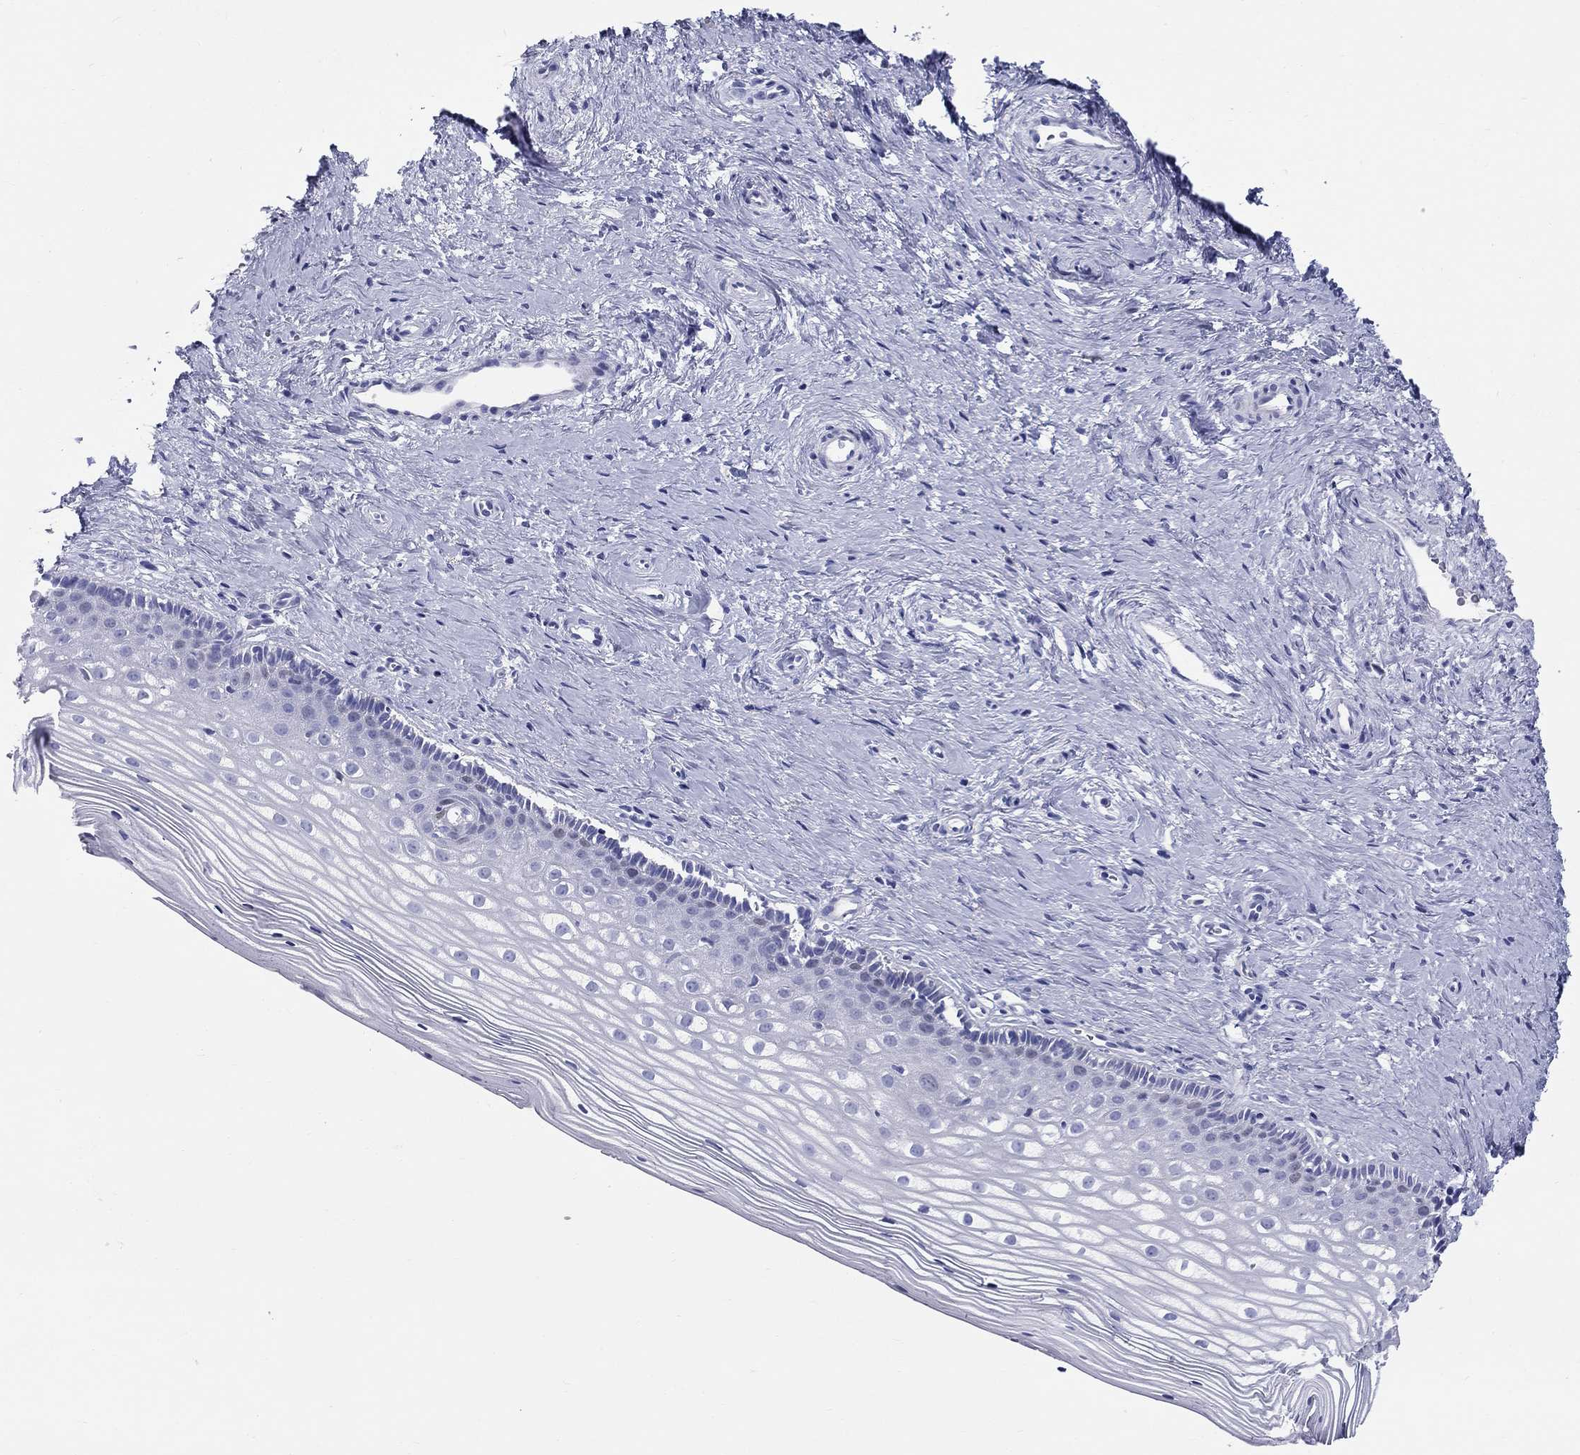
{"staining": {"intensity": "negative", "quantity": "none", "location": "none"}, "tissue": "cervix", "cell_type": "Glandular cells", "image_type": "normal", "snomed": [{"axis": "morphology", "description": "Normal tissue, NOS"}, {"axis": "topography", "description": "Cervix"}], "caption": "The IHC histopathology image has no significant staining in glandular cells of cervix. Nuclei are stained in blue.", "gene": "LAMP5", "patient": {"sex": "female", "age": 40}}